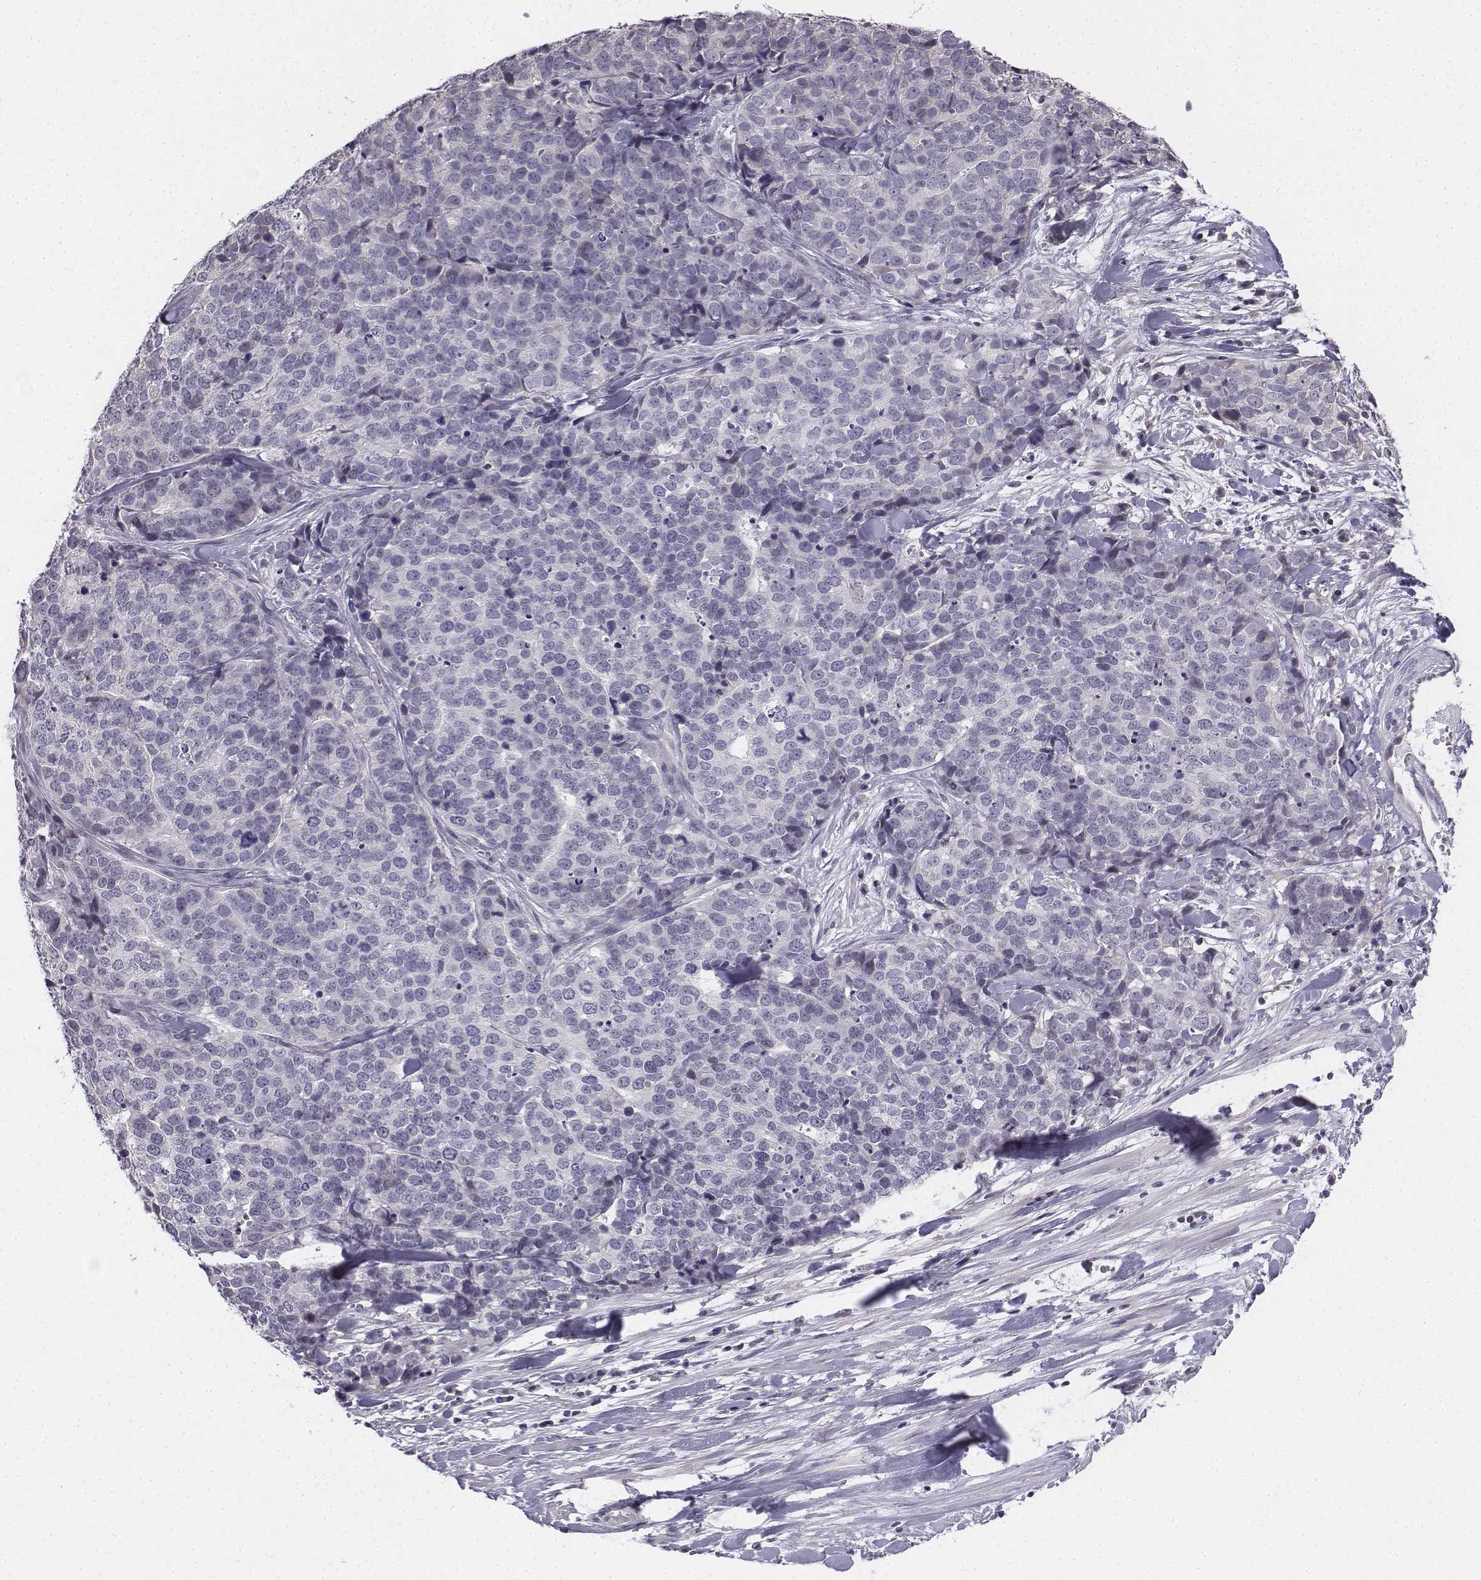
{"staining": {"intensity": "negative", "quantity": "none", "location": "none"}, "tissue": "ovarian cancer", "cell_type": "Tumor cells", "image_type": "cancer", "snomed": [{"axis": "morphology", "description": "Carcinoma, endometroid"}, {"axis": "topography", "description": "Ovary"}], "caption": "A photomicrograph of ovarian cancer (endometroid carcinoma) stained for a protein demonstrates no brown staining in tumor cells.", "gene": "PENK", "patient": {"sex": "female", "age": 65}}